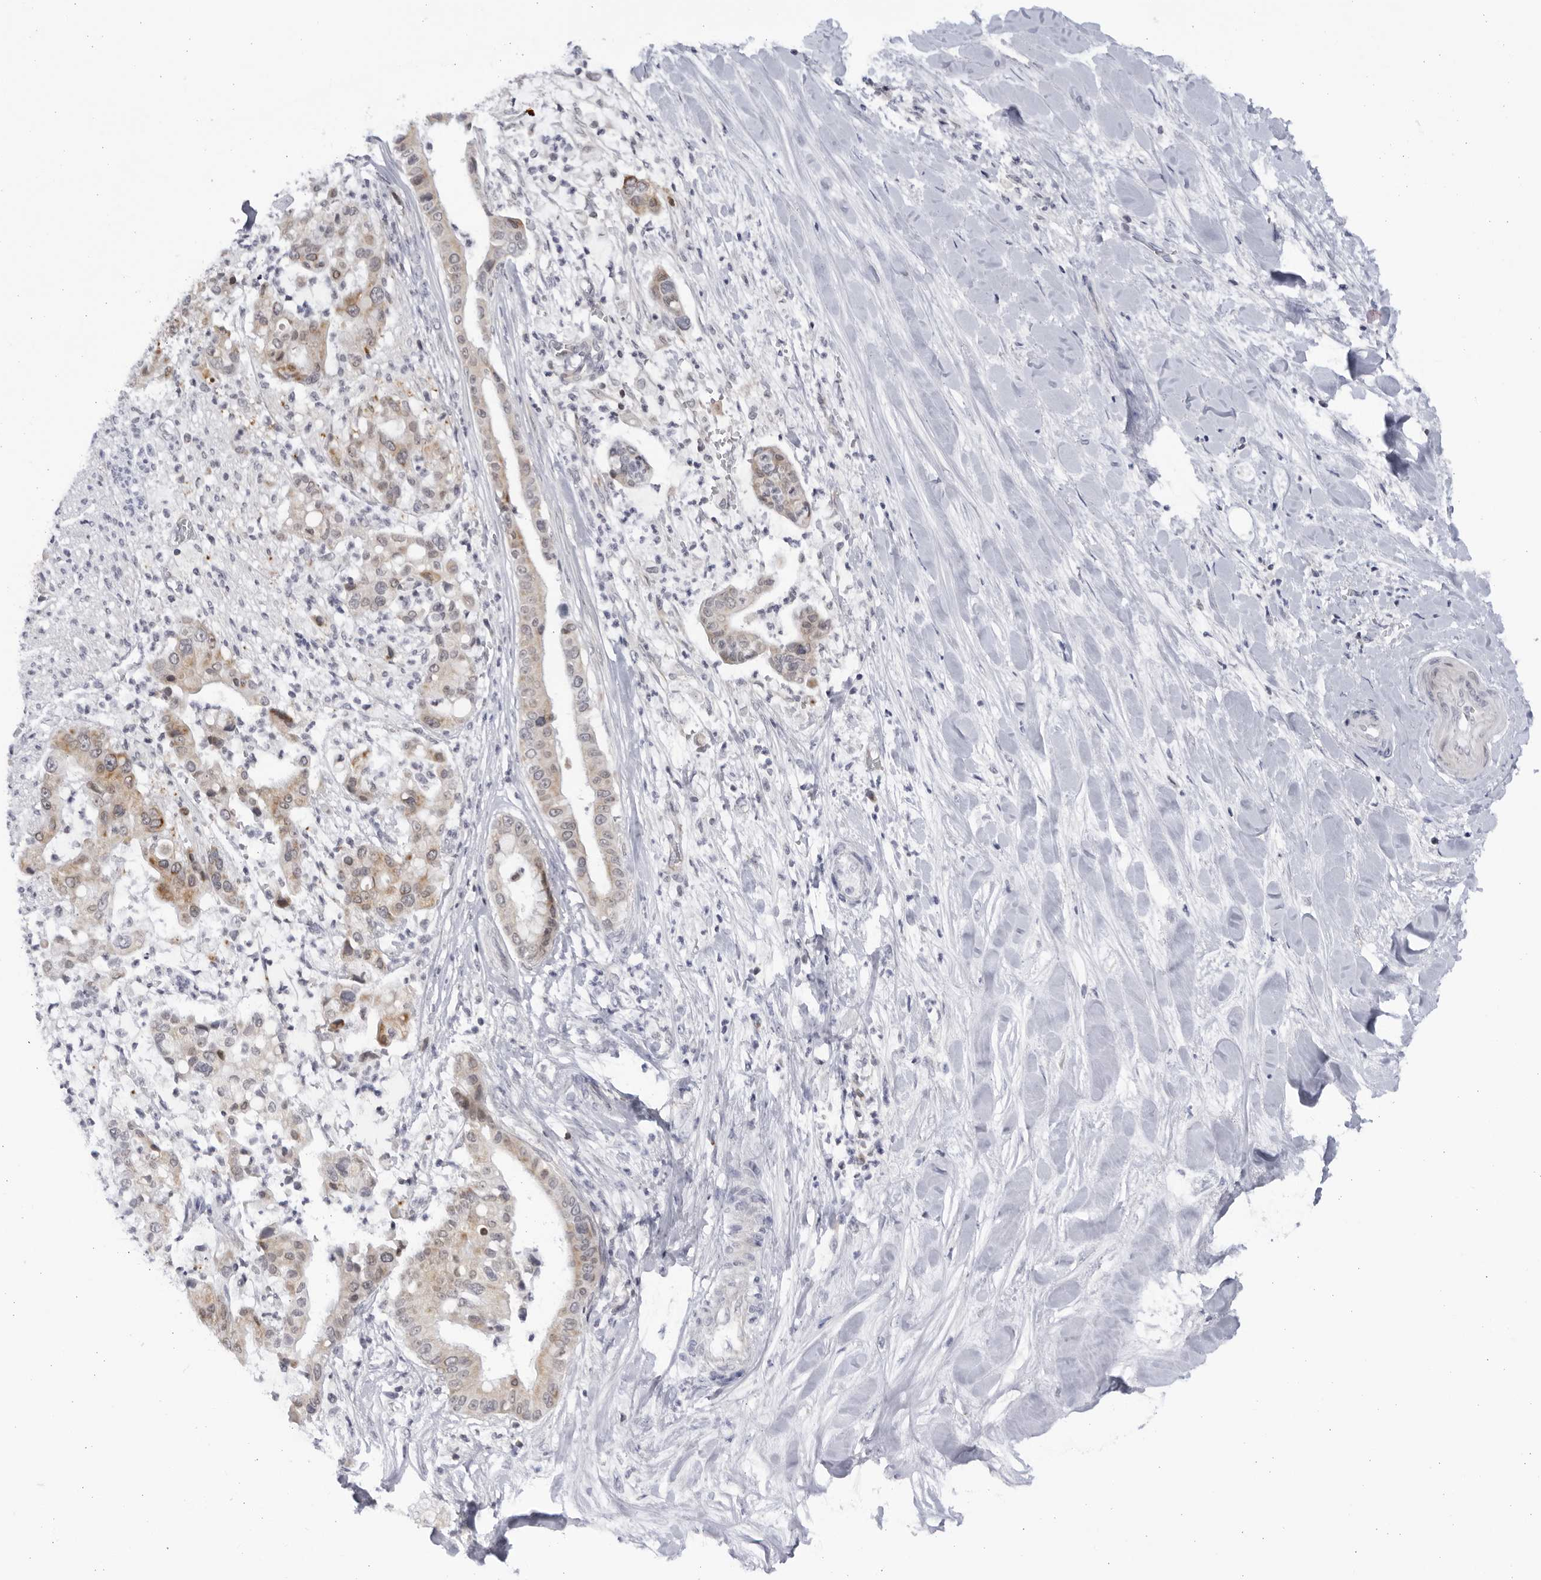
{"staining": {"intensity": "weak", "quantity": ">75%", "location": "cytoplasmic/membranous"}, "tissue": "liver cancer", "cell_type": "Tumor cells", "image_type": "cancer", "snomed": [{"axis": "morphology", "description": "Cholangiocarcinoma"}, {"axis": "topography", "description": "Liver"}], "caption": "Tumor cells demonstrate low levels of weak cytoplasmic/membranous staining in about >75% of cells in human liver cancer. The staining was performed using DAB to visualize the protein expression in brown, while the nuclei were stained in blue with hematoxylin (Magnification: 20x).", "gene": "SLC25A22", "patient": {"sex": "female", "age": 54}}